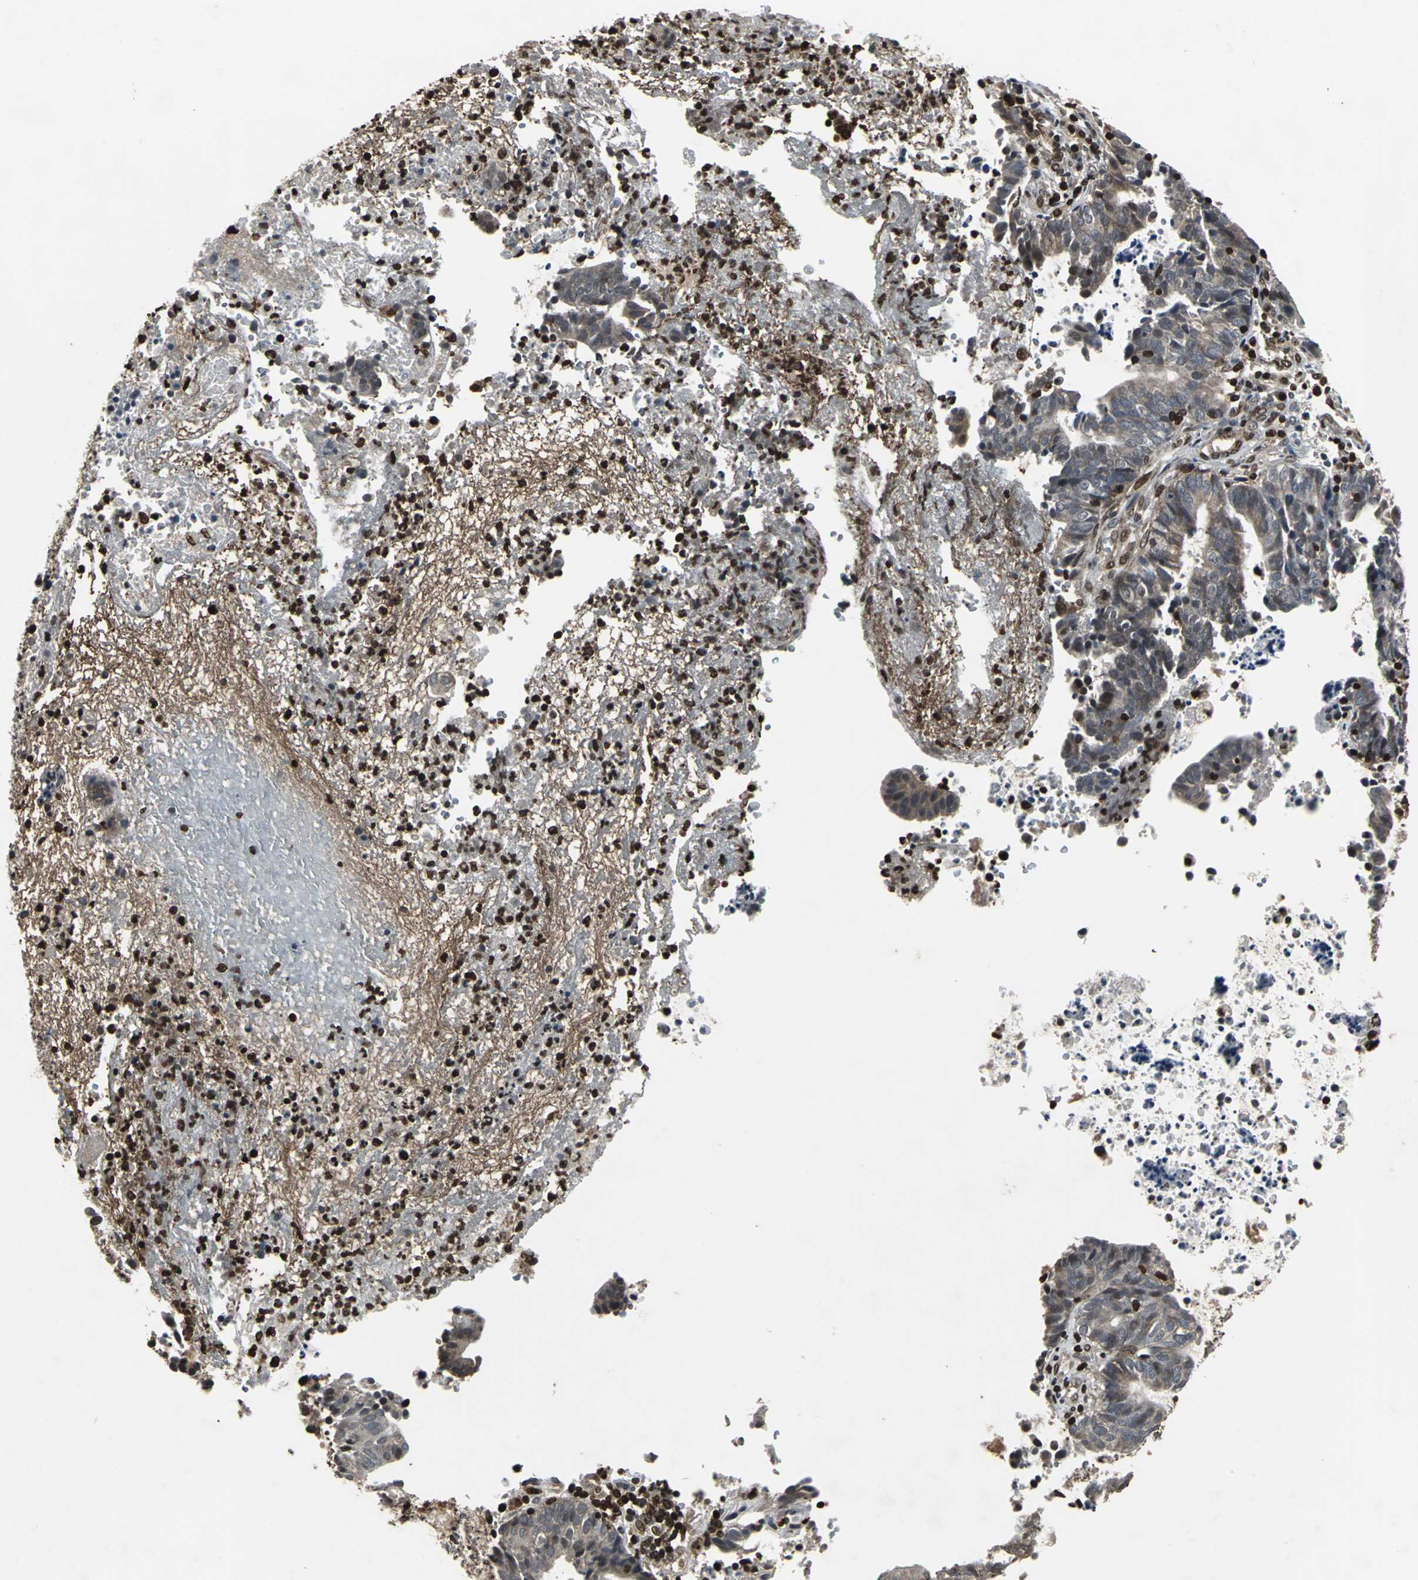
{"staining": {"intensity": "moderate", "quantity": ">75%", "location": "cytoplasmic/membranous"}, "tissue": "endometrial cancer", "cell_type": "Tumor cells", "image_type": "cancer", "snomed": [{"axis": "morphology", "description": "Adenocarcinoma, NOS"}, {"axis": "topography", "description": "Uterus"}], "caption": "An immunohistochemistry photomicrograph of tumor tissue is shown. Protein staining in brown labels moderate cytoplasmic/membranous positivity in endometrial cancer within tumor cells.", "gene": "AHR", "patient": {"sex": "female", "age": 83}}